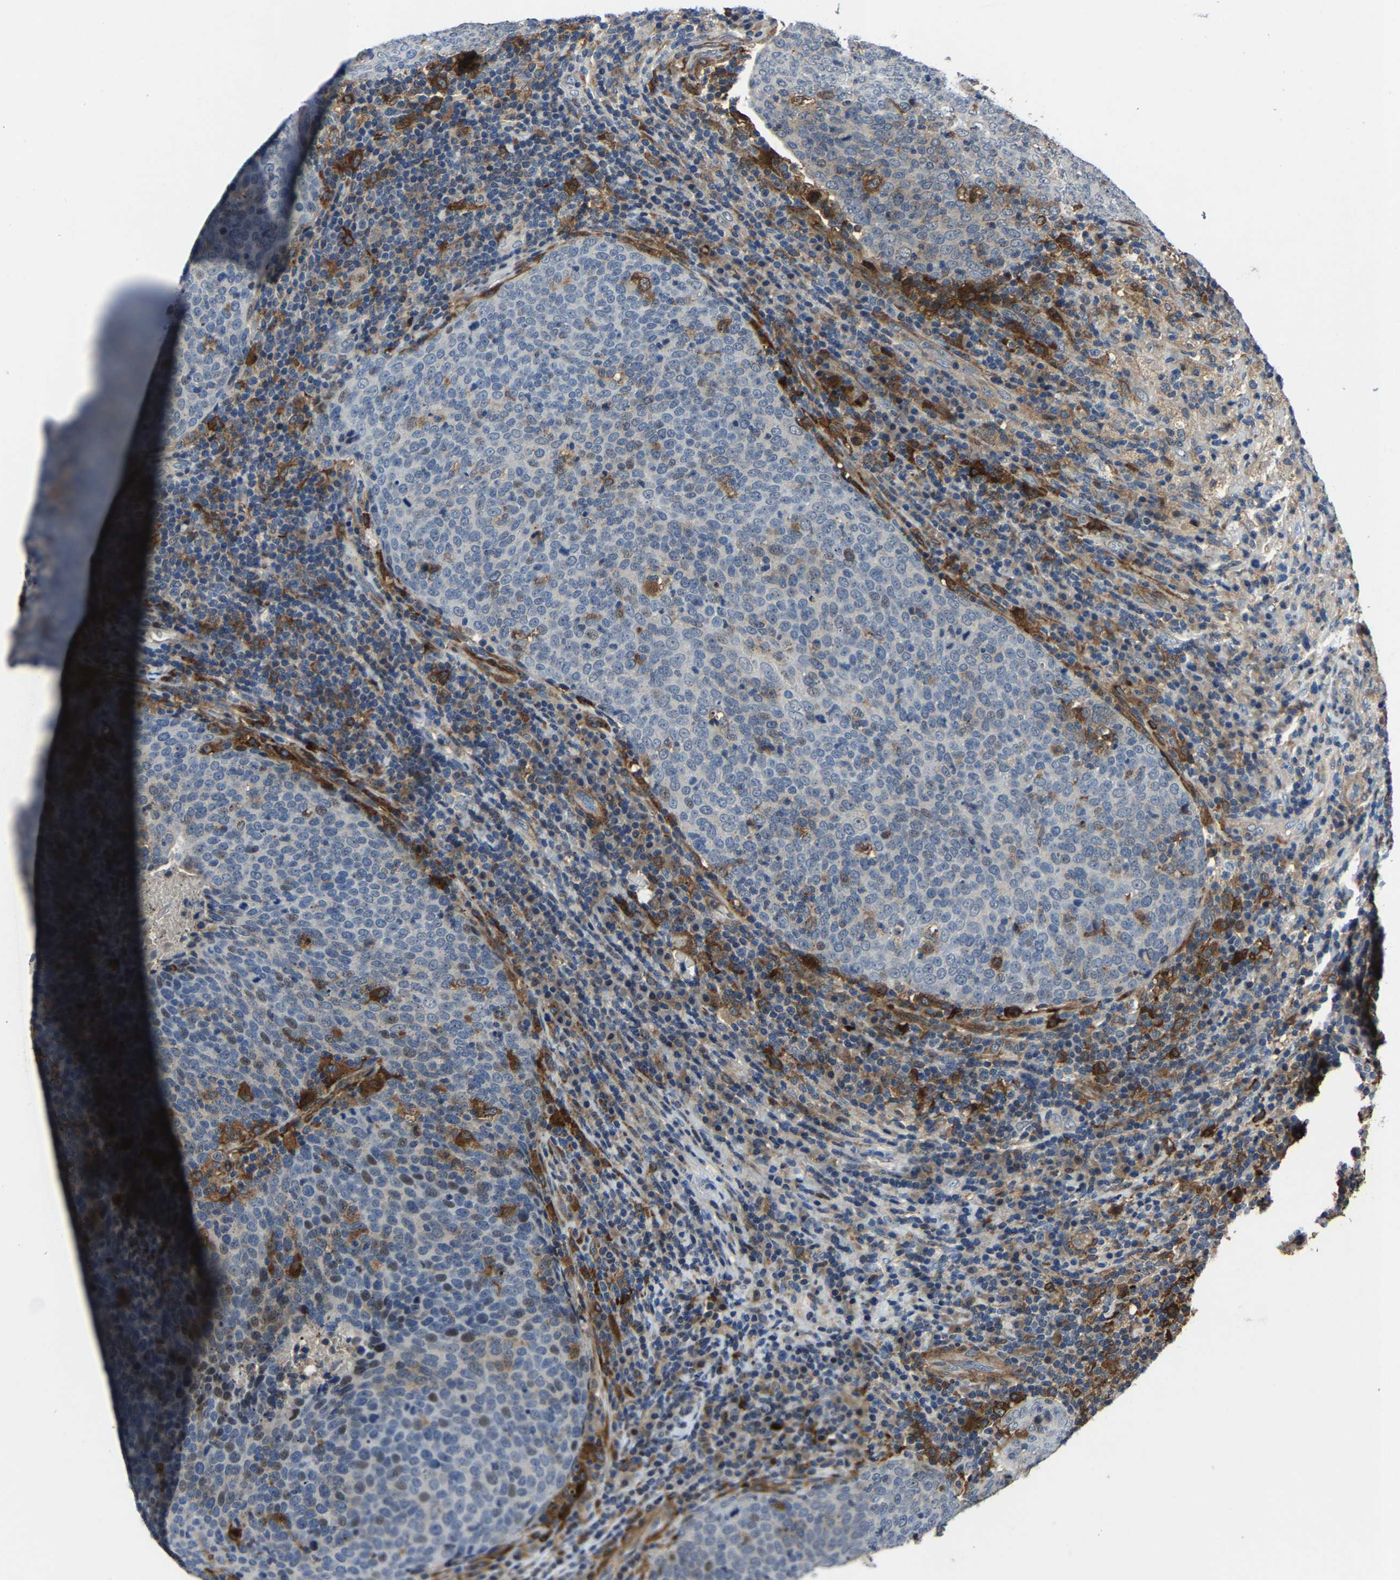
{"staining": {"intensity": "moderate", "quantity": "<25%", "location": "cytoplasmic/membranous,nuclear"}, "tissue": "head and neck cancer", "cell_type": "Tumor cells", "image_type": "cancer", "snomed": [{"axis": "morphology", "description": "Squamous cell carcinoma, NOS"}, {"axis": "morphology", "description": "Squamous cell carcinoma, metastatic, NOS"}, {"axis": "topography", "description": "Lymph node"}, {"axis": "topography", "description": "Head-Neck"}], "caption": "Protein staining exhibits moderate cytoplasmic/membranous and nuclear staining in approximately <25% of tumor cells in head and neck cancer. Ihc stains the protein in brown and the nuclei are stained blue.", "gene": "PCNX2", "patient": {"sex": "male", "age": 62}}